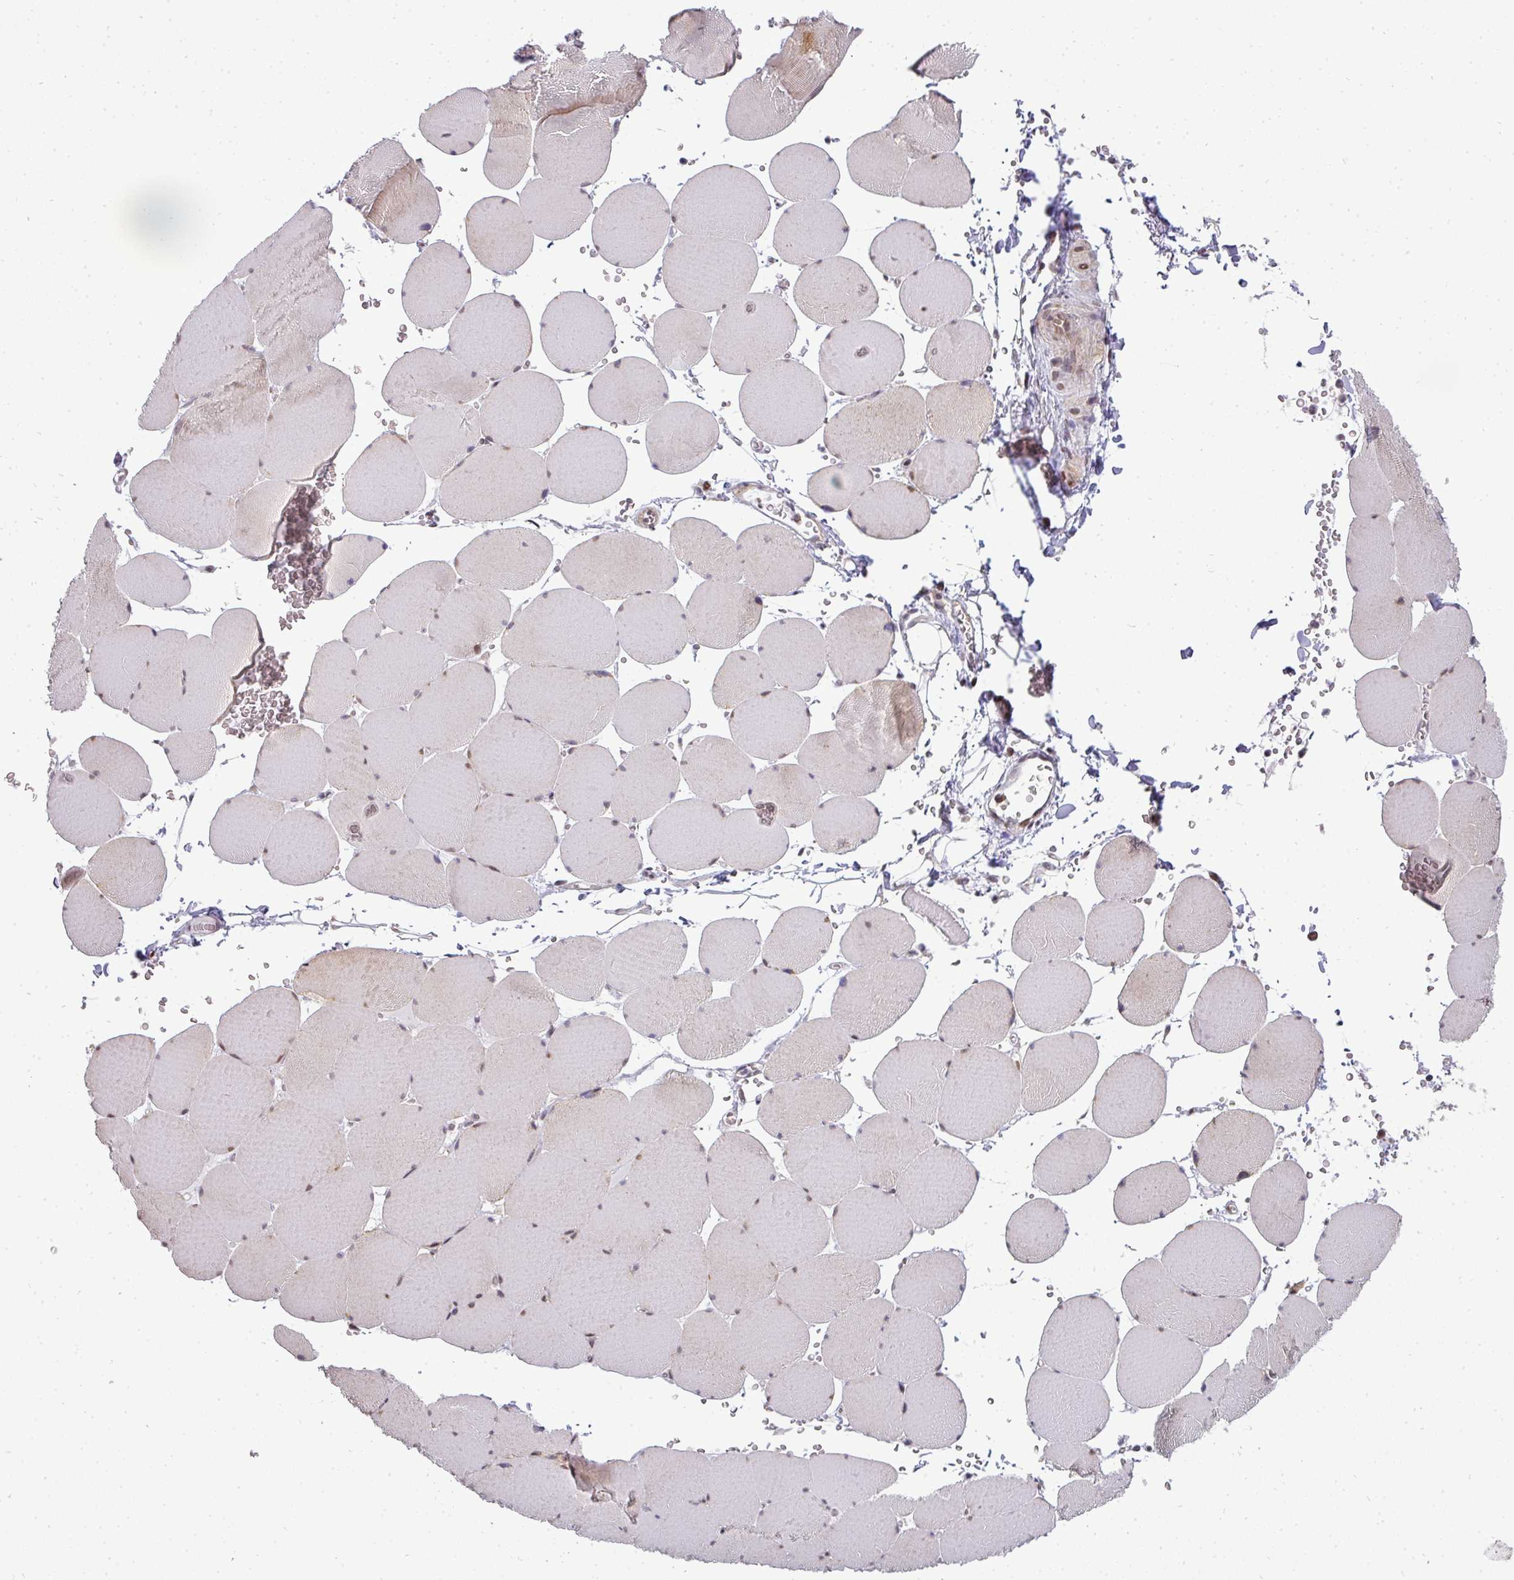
{"staining": {"intensity": "weak", "quantity": "25%-75%", "location": "cytoplasmic/membranous"}, "tissue": "skeletal muscle", "cell_type": "Myocytes", "image_type": "normal", "snomed": [{"axis": "morphology", "description": "Normal tissue, NOS"}, {"axis": "topography", "description": "Skeletal muscle"}, {"axis": "topography", "description": "Head-Neck"}], "caption": "Protein staining of unremarkable skeletal muscle demonstrates weak cytoplasmic/membranous expression in approximately 25%-75% of myocytes. (DAB (3,3'-diaminobenzidine) = brown stain, brightfield microscopy at high magnification).", "gene": "MAZ", "patient": {"sex": "male", "age": 66}}